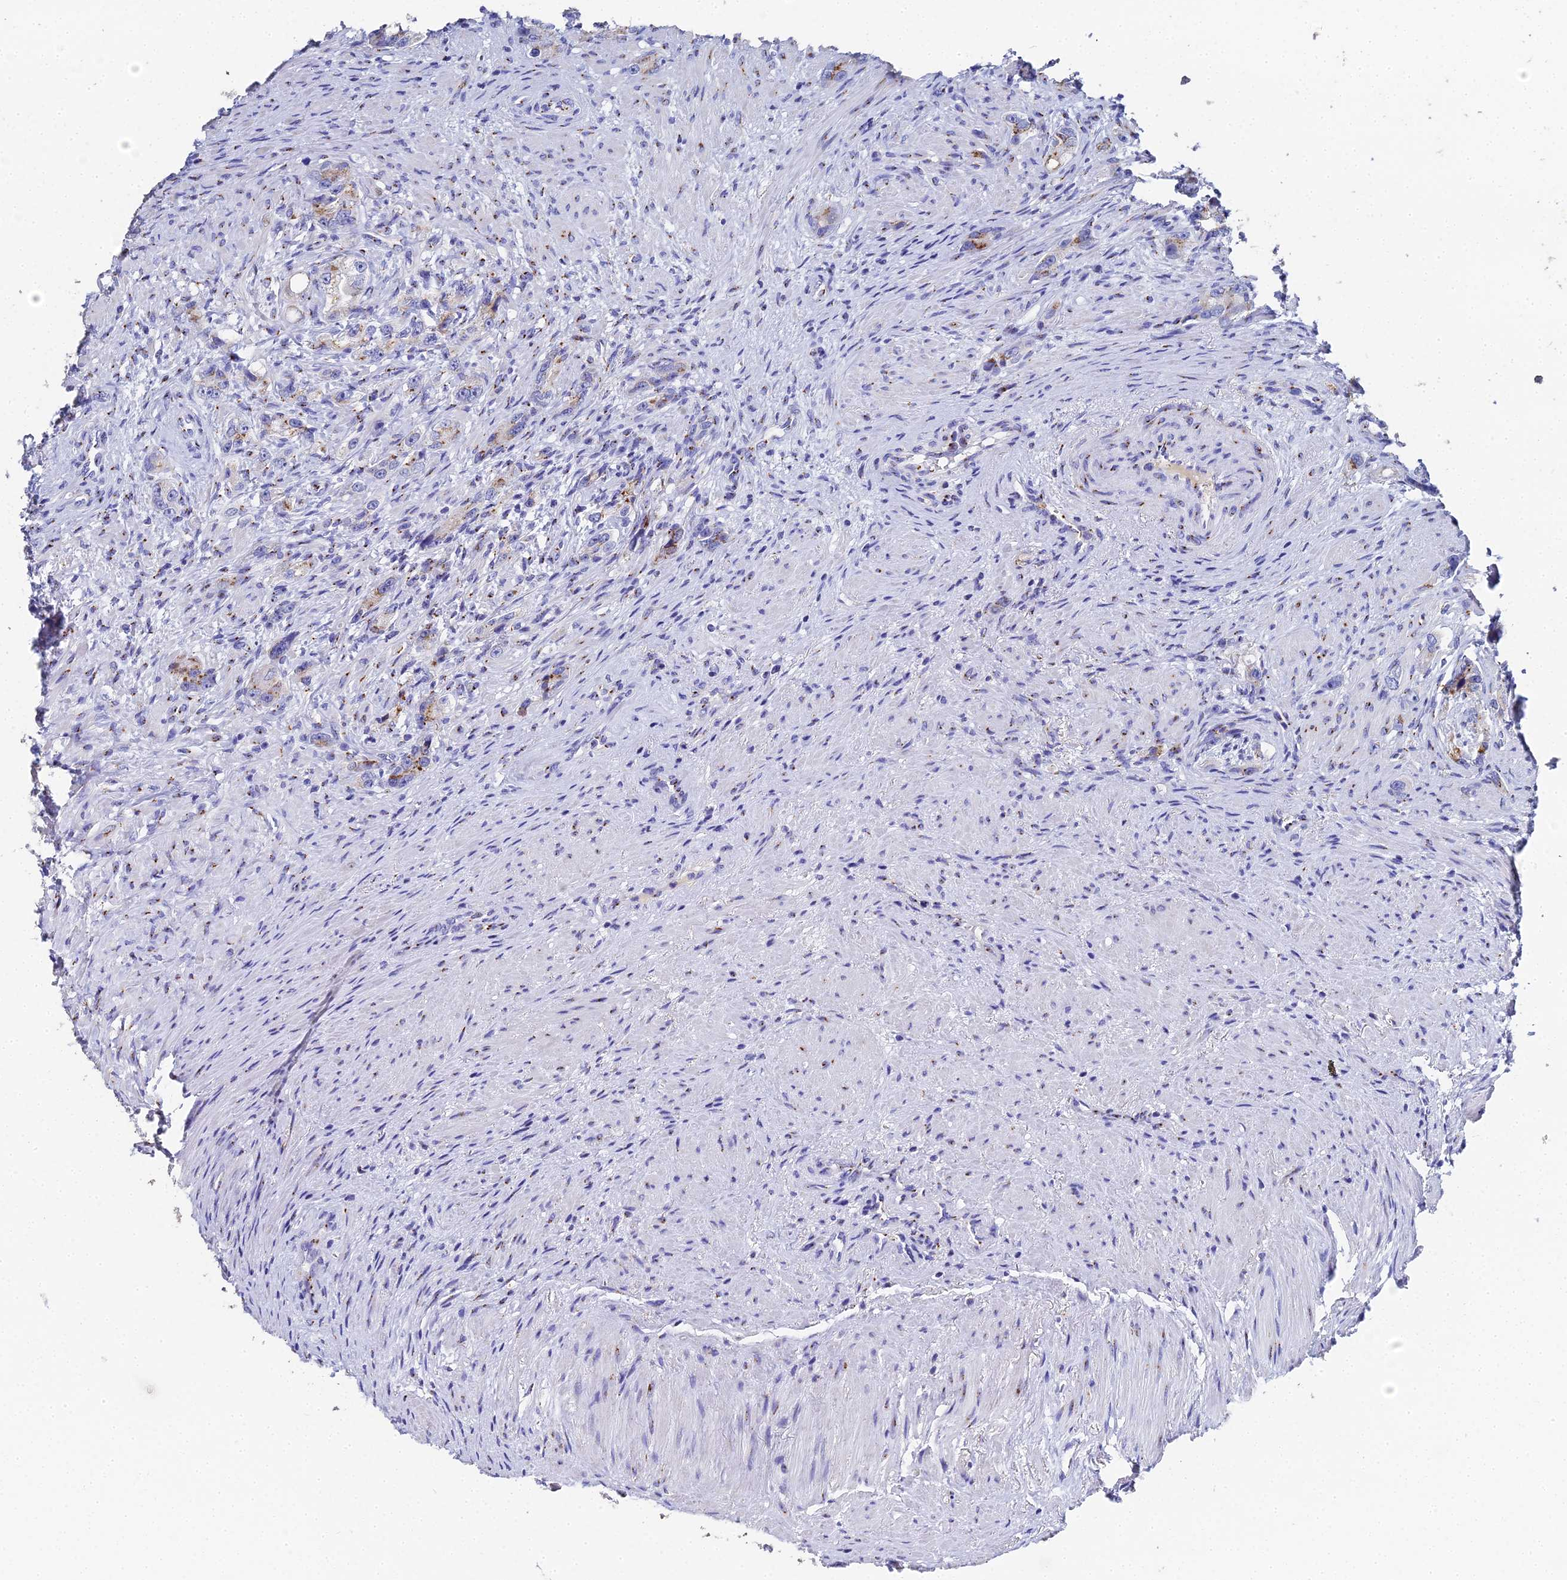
{"staining": {"intensity": "moderate", "quantity": "25%-75%", "location": "cytoplasmic/membranous"}, "tissue": "prostate cancer", "cell_type": "Tumor cells", "image_type": "cancer", "snomed": [{"axis": "morphology", "description": "Adenocarcinoma, High grade"}, {"axis": "topography", "description": "Prostate"}], "caption": "Human prostate cancer (high-grade adenocarcinoma) stained with a protein marker demonstrates moderate staining in tumor cells.", "gene": "ENSG00000268674", "patient": {"sex": "male", "age": 63}}